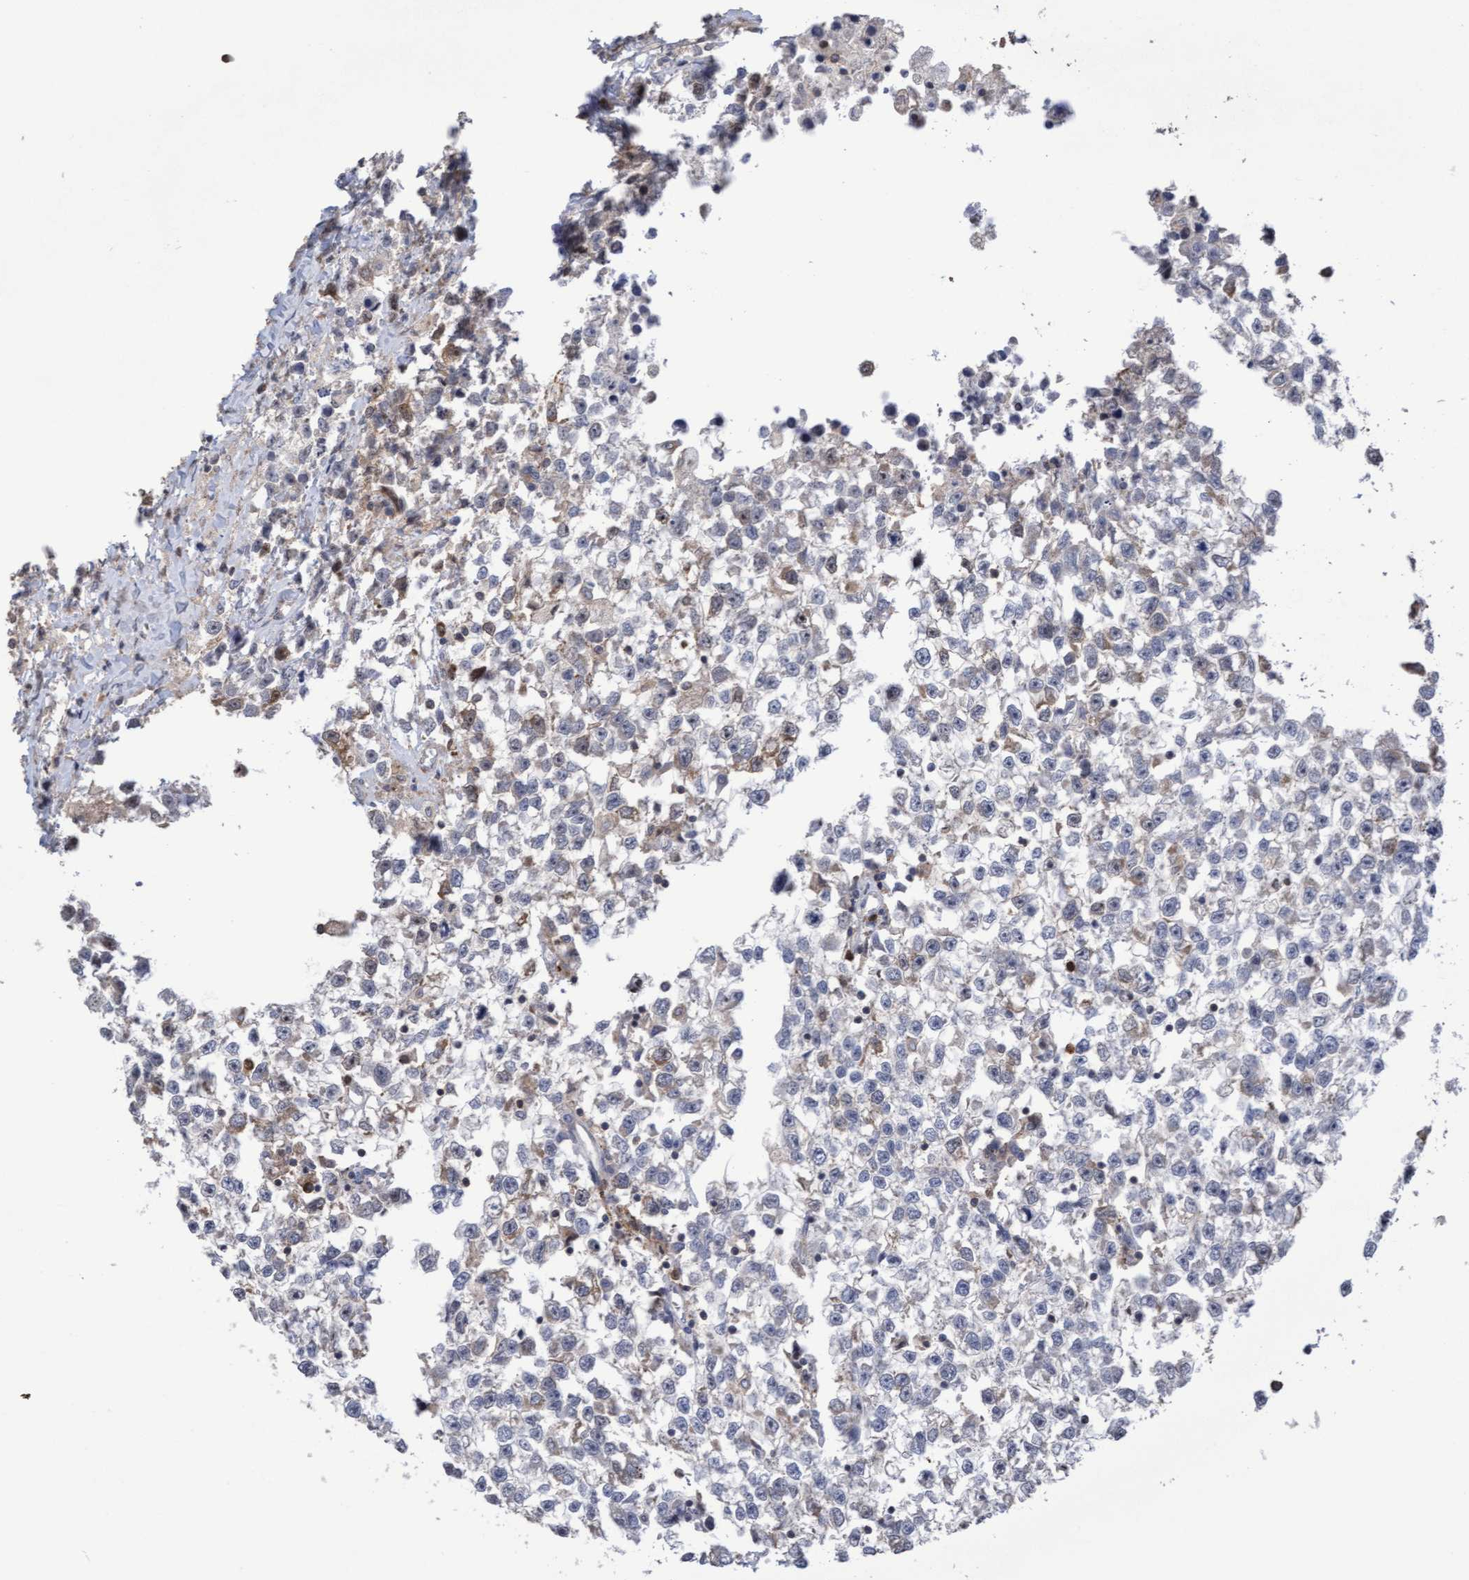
{"staining": {"intensity": "negative", "quantity": "none", "location": "none"}, "tissue": "testis cancer", "cell_type": "Tumor cells", "image_type": "cancer", "snomed": [{"axis": "morphology", "description": "Seminoma, NOS"}, {"axis": "morphology", "description": "Carcinoma, Embryonal, NOS"}, {"axis": "topography", "description": "Testis"}], "caption": "Immunohistochemical staining of human testis embryonal carcinoma shows no significant staining in tumor cells.", "gene": "SLBP", "patient": {"sex": "male", "age": 51}}